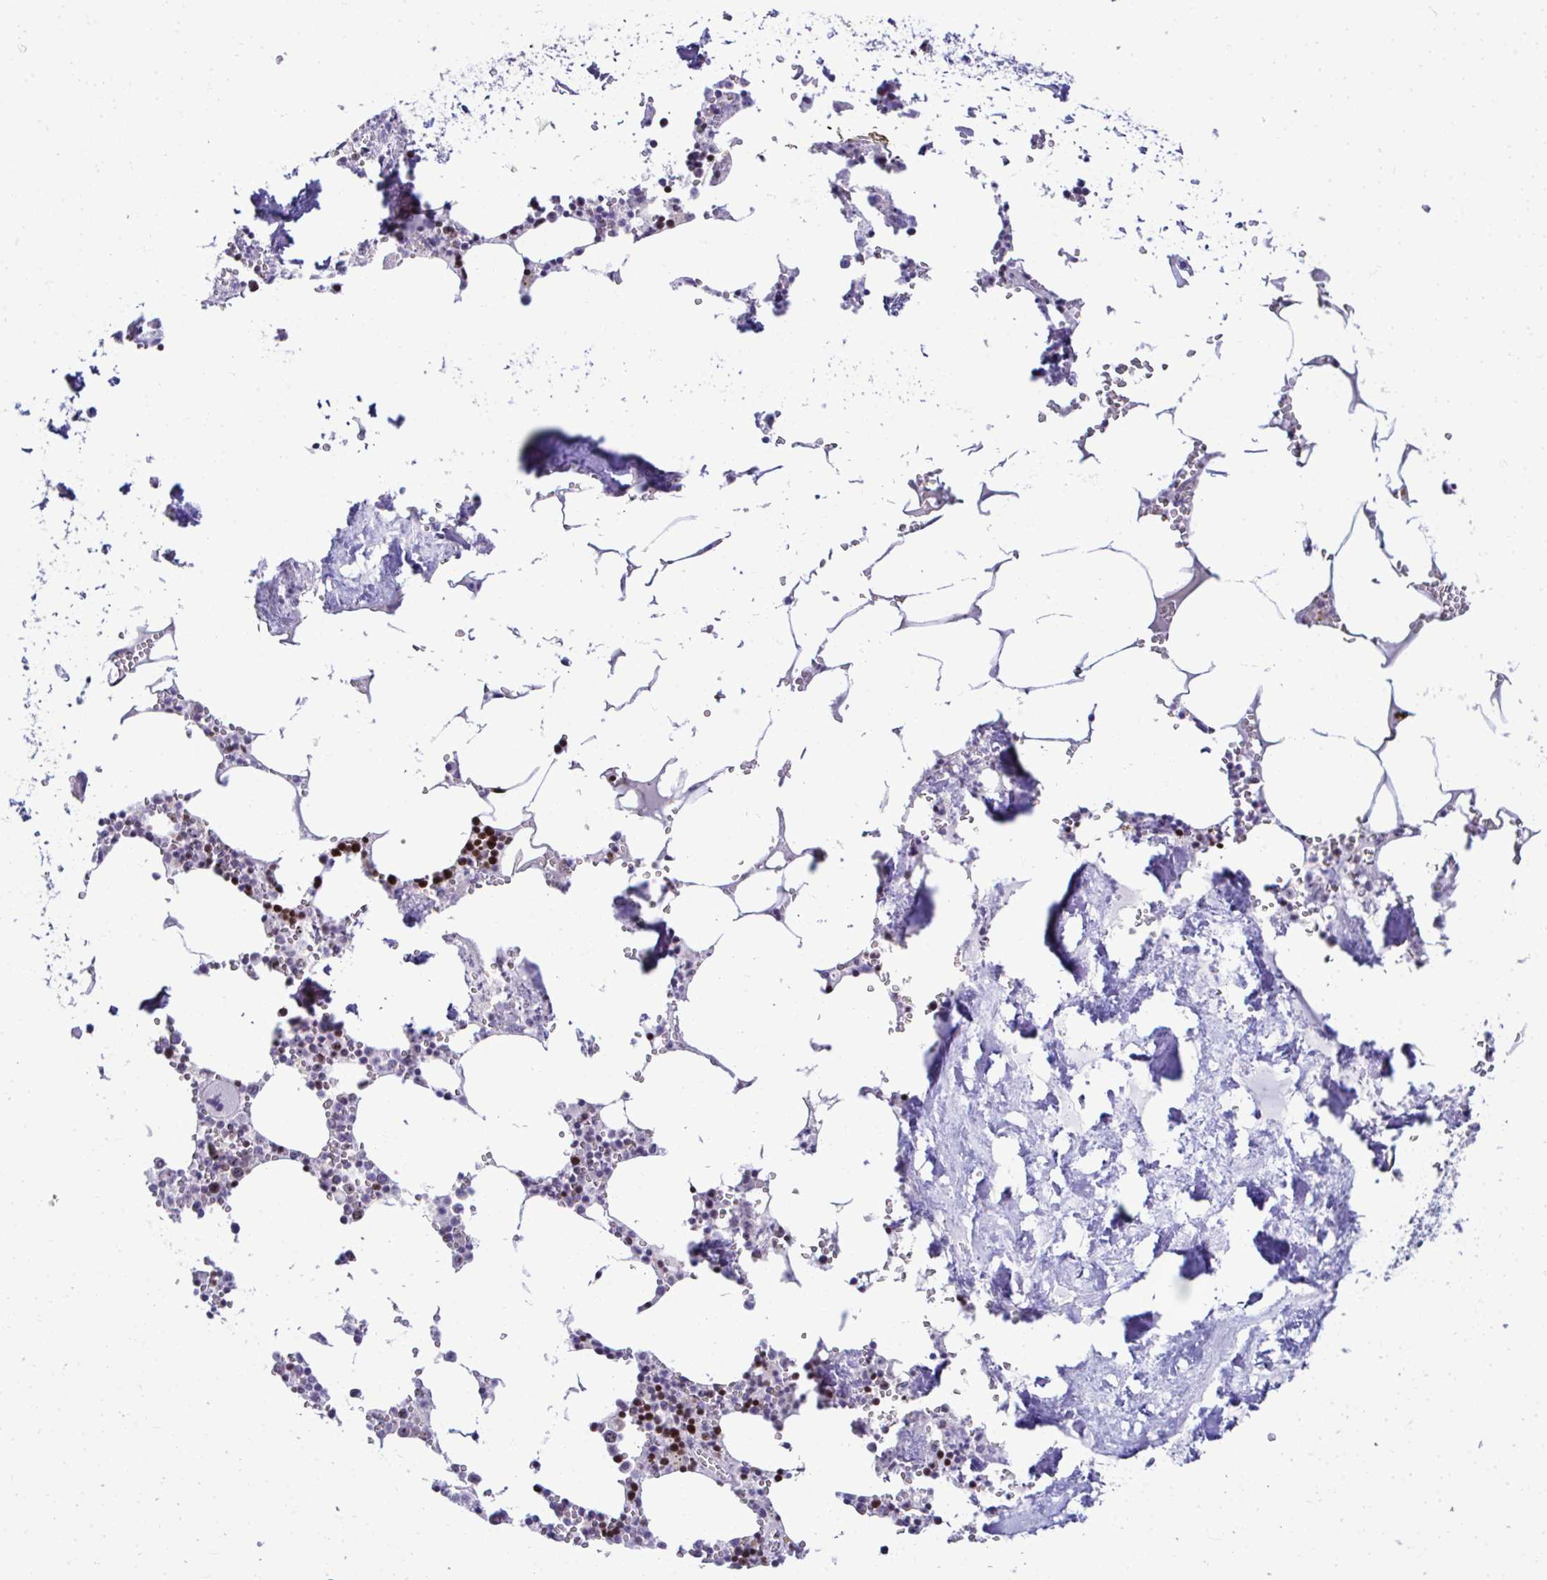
{"staining": {"intensity": "strong", "quantity": "25%-75%", "location": "nuclear"}, "tissue": "bone marrow", "cell_type": "Hematopoietic cells", "image_type": "normal", "snomed": [{"axis": "morphology", "description": "Normal tissue, NOS"}, {"axis": "topography", "description": "Bone marrow"}], "caption": "IHC micrograph of benign bone marrow: bone marrow stained using IHC shows high levels of strong protein expression localized specifically in the nuclear of hematopoietic cells, appearing as a nuclear brown color.", "gene": "CEP72", "patient": {"sex": "male", "age": 54}}